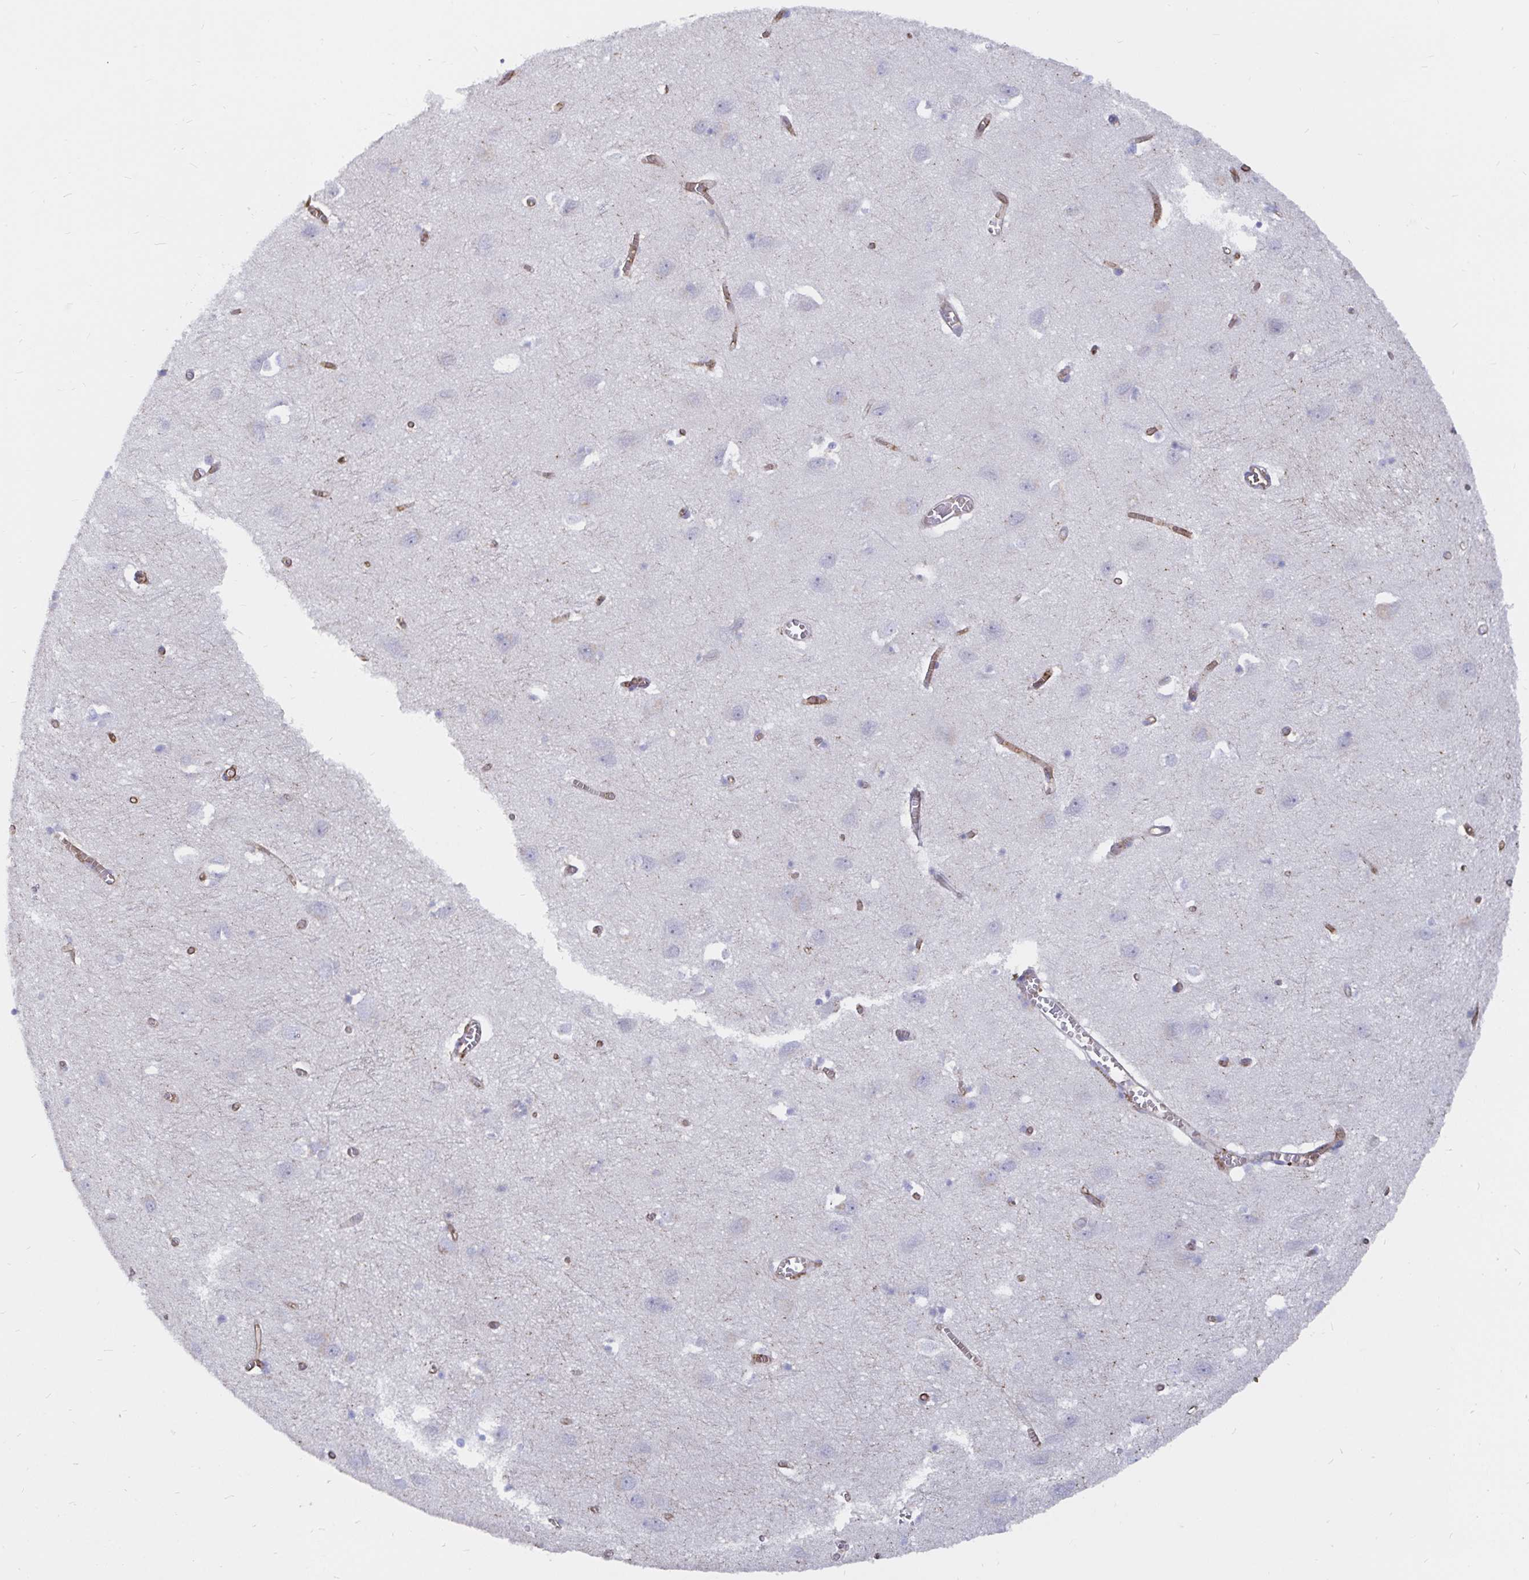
{"staining": {"intensity": "moderate", "quantity": ">75%", "location": "cytoplasmic/membranous"}, "tissue": "cerebral cortex", "cell_type": "Endothelial cells", "image_type": "normal", "snomed": [{"axis": "morphology", "description": "Normal tissue, NOS"}, {"axis": "topography", "description": "Cerebral cortex"}], "caption": "A high-resolution photomicrograph shows IHC staining of benign cerebral cortex, which reveals moderate cytoplasmic/membranous staining in approximately >75% of endothelial cells.", "gene": "KCTD19", "patient": {"sex": "male", "age": 70}}